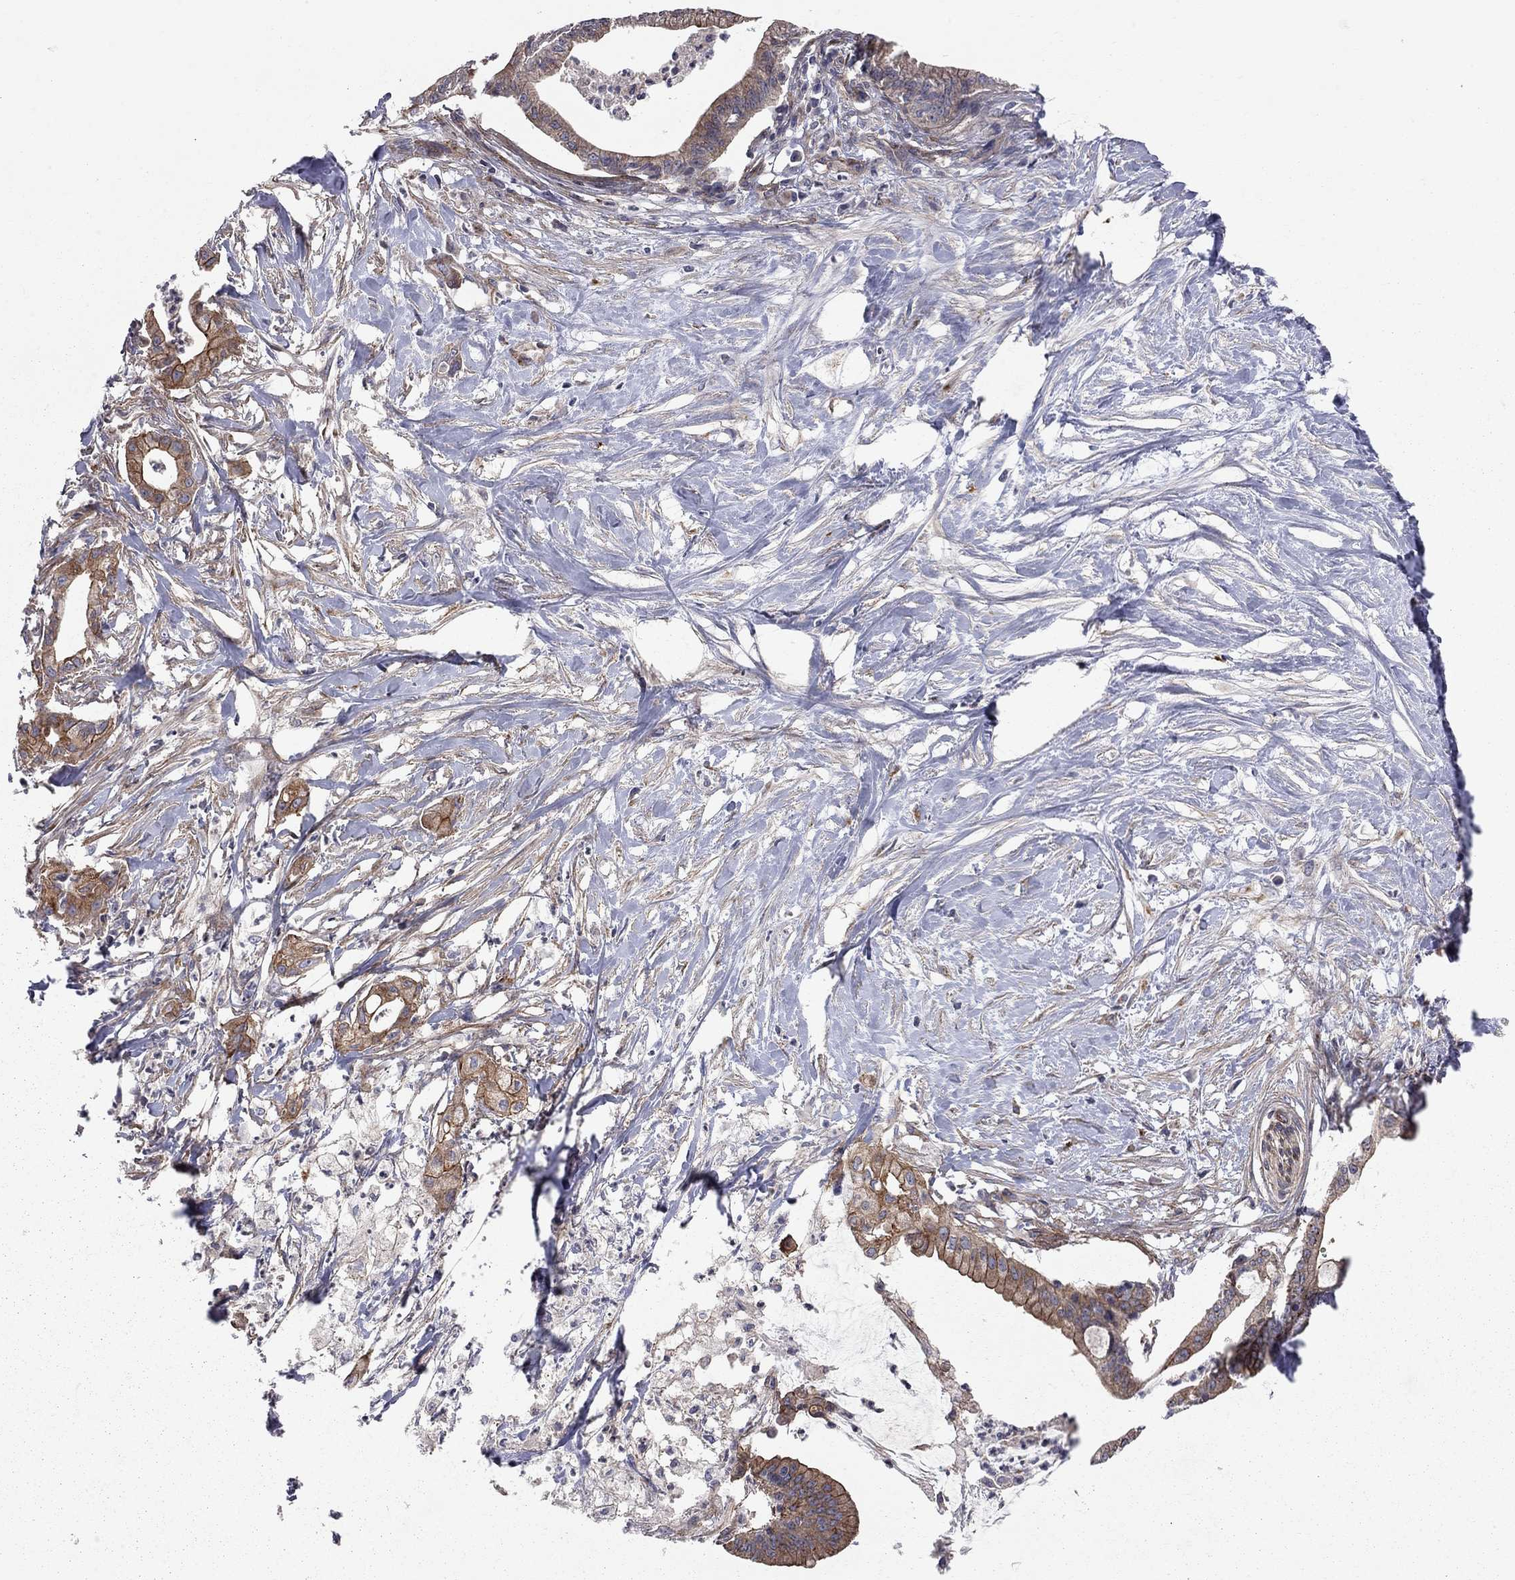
{"staining": {"intensity": "strong", "quantity": "<25%", "location": "cytoplasmic/membranous"}, "tissue": "pancreatic cancer", "cell_type": "Tumor cells", "image_type": "cancer", "snomed": [{"axis": "morphology", "description": "Normal tissue, NOS"}, {"axis": "morphology", "description": "Adenocarcinoma, NOS"}, {"axis": "topography", "description": "Pancreas"}], "caption": "A high-resolution photomicrograph shows immunohistochemistry staining of pancreatic cancer, which exhibits strong cytoplasmic/membranous positivity in about <25% of tumor cells.", "gene": "RASEF", "patient": {"sex": "female", "age": 58}}